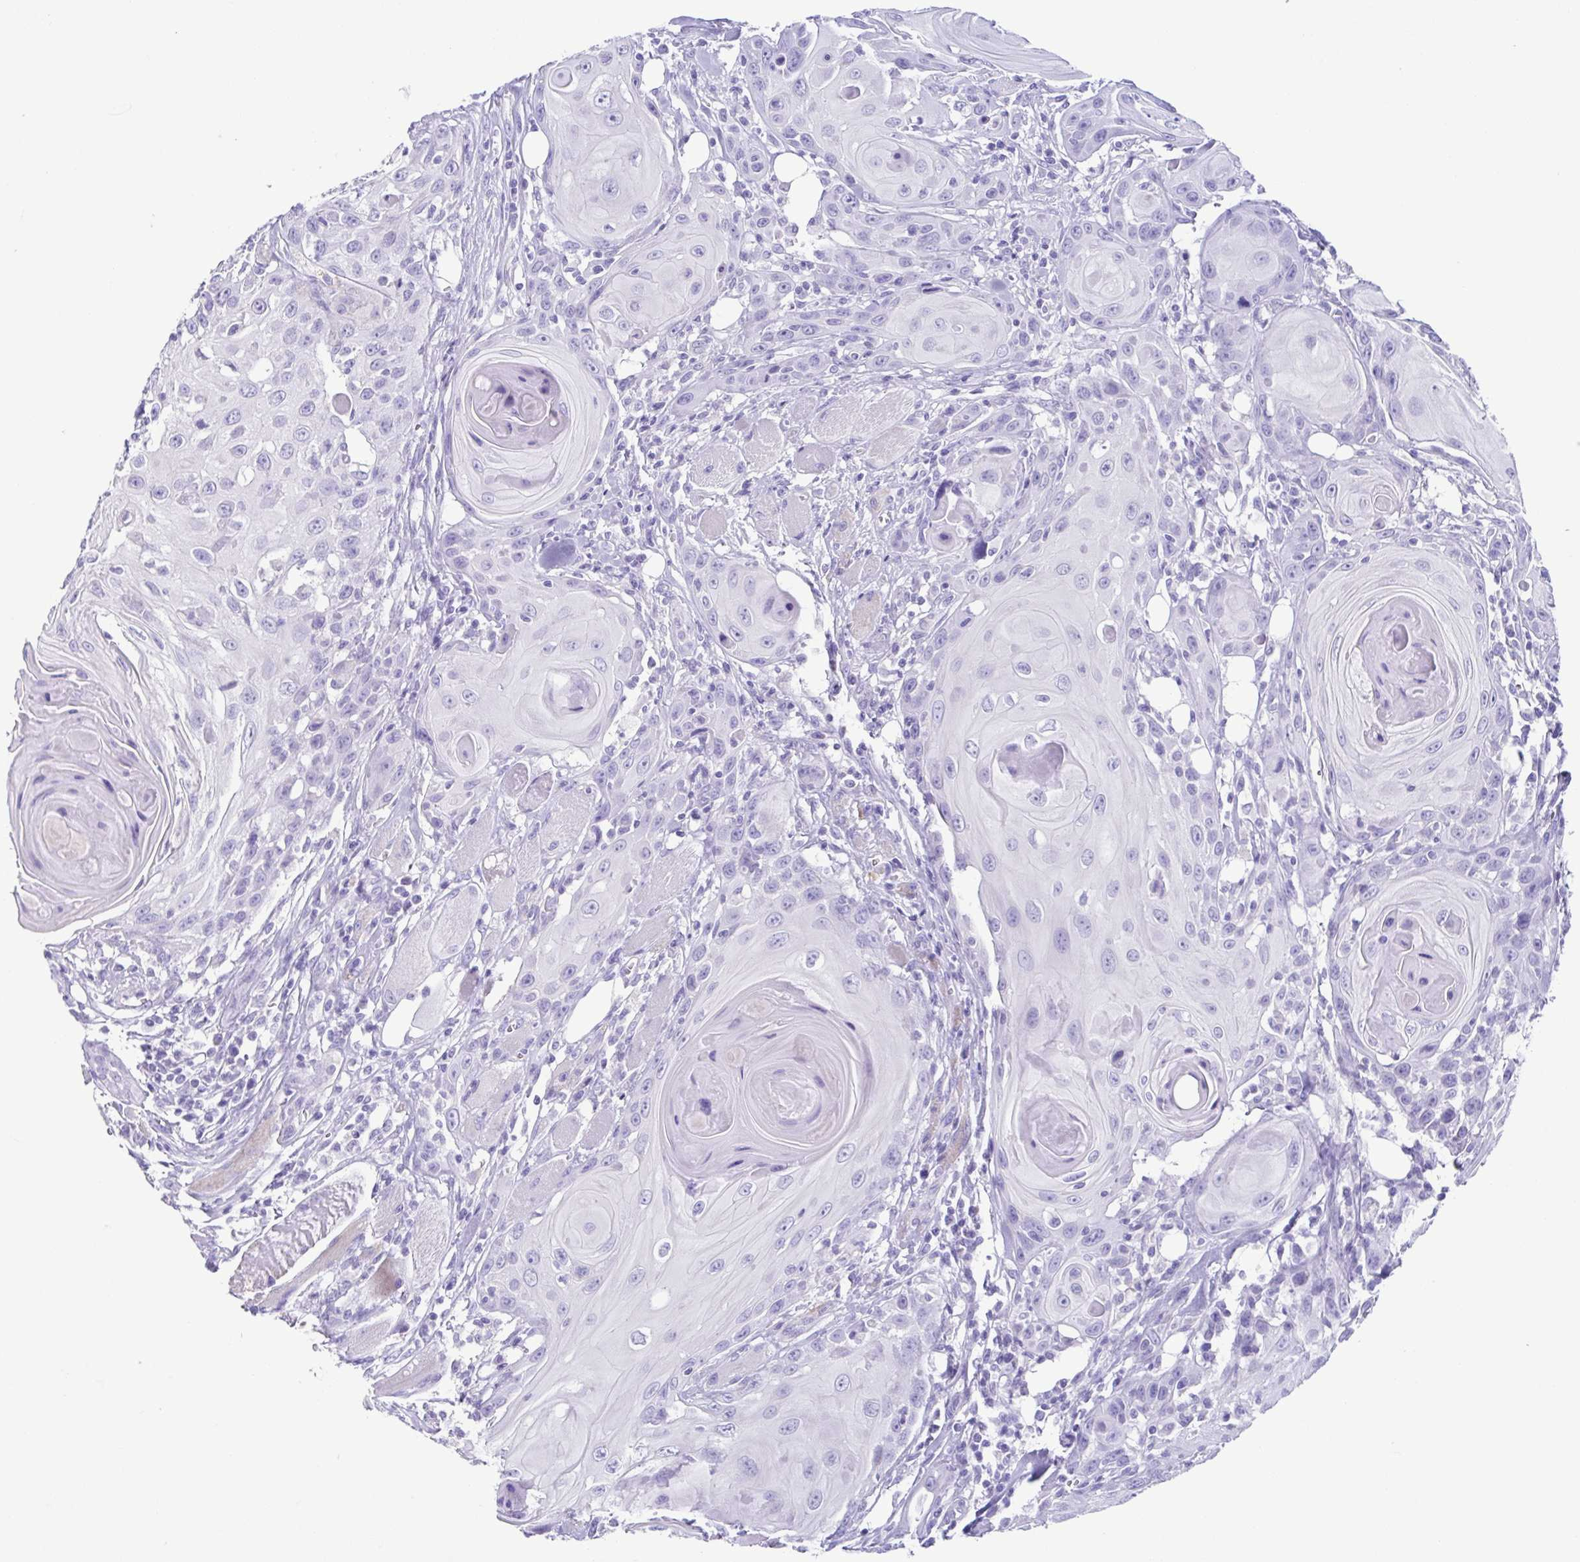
{"staining": {"intensity": "negative", "quantity": "none", "location": "none"}, "tissue": "head and neck cancer", "cell_type": "Tumor cells", "image_type": "cancer", "snomed": [{"axis": "morphology", "description": "Squamous cell carcinoma, NOS"}, {"axis": "topography", "description": "Head-Neck"}], "caption": "High magnification brightfield microscopy of head and neck cancer (squamous cell carcinoma) stained with DAB (3,3'-diaminobenzidine) (brown) and counterstained with hematoxylin (blue): tumor cells show no significant expression.", "gene": "ACTRT3", "patient": {"sex": "female", "age": 80}}